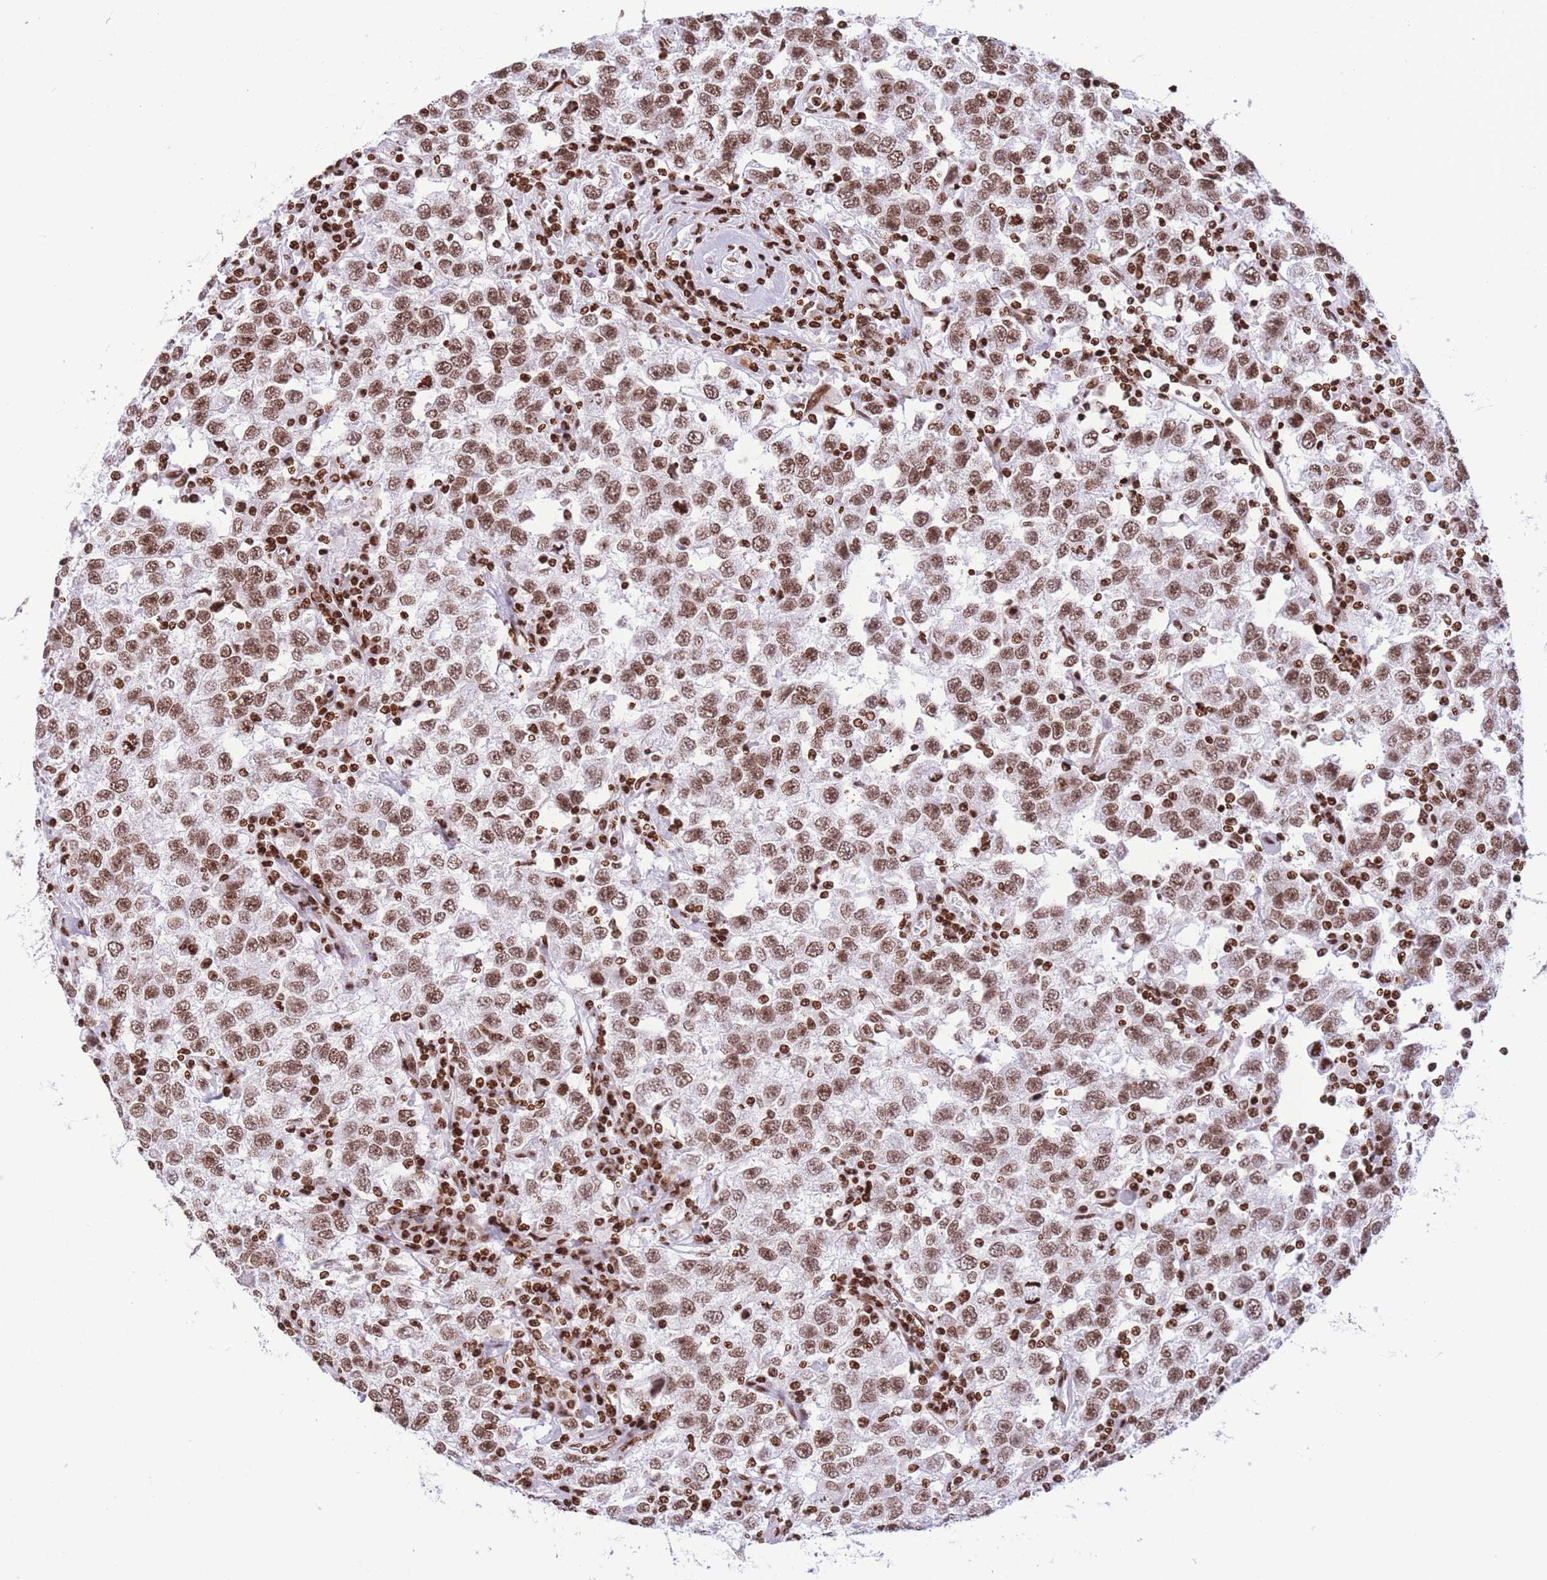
{"staining": {"intensity": "moderate", "quantity": ">75%", "location": "nuclear"}, "tissue": "testis cancer", "cell_type": "Tumor cells", "image_type": "cancer", "snomed": [{"axis": "morphology", "description": "Seminoma, NOS"}, {"axis": "topography", "description": "Testis"}], "caption": "Immunohistochemical staining of testis seminoma shows medium levels of moderate nuclear protein positivity in about >75% of tumor cells.", "gene": "H2BC11", "patient": {"sex": "male", "age": 41}}